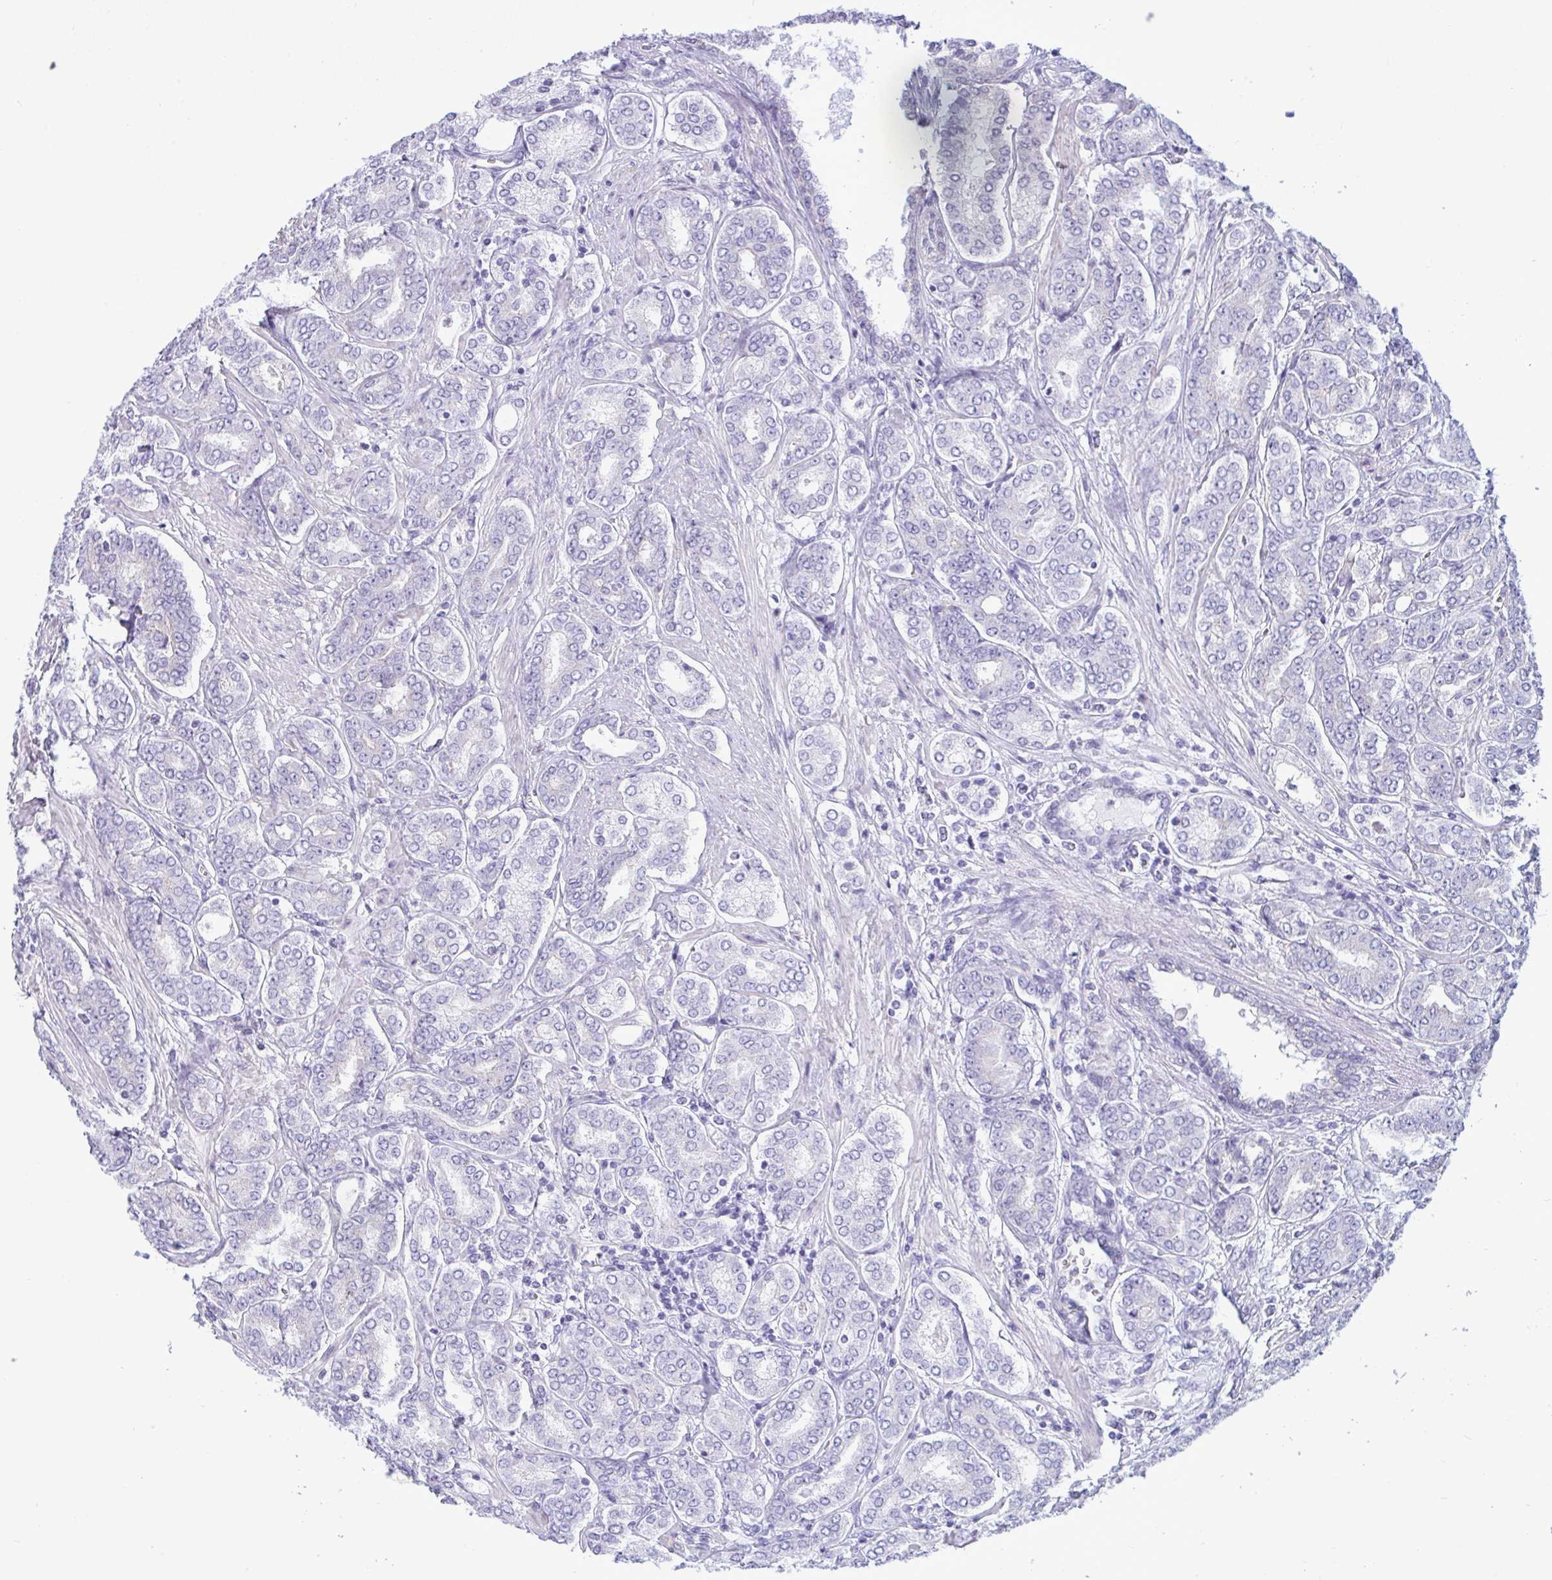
{"staining": {"intensity": "moderate", "quantity": "<25%", "location": "cytoplasmic/membranous"}, "tissue": "prostate cancer", "cell_type": "Tumor cells", "image_type": "cancer", "snomed": [{"axis": "morphology", "description": "Adenocarcinoma, High grade"}, {"axis": "topography", "description": "Prostate"}], "caption": "About <25% of tumor cells in prostate cancer display moderate cytoplasmic/membranous protein expression as visualized by brown immunohistochemical staining.", "gene": "MYH10", "patient": {"sex": "male", "age": 72}}